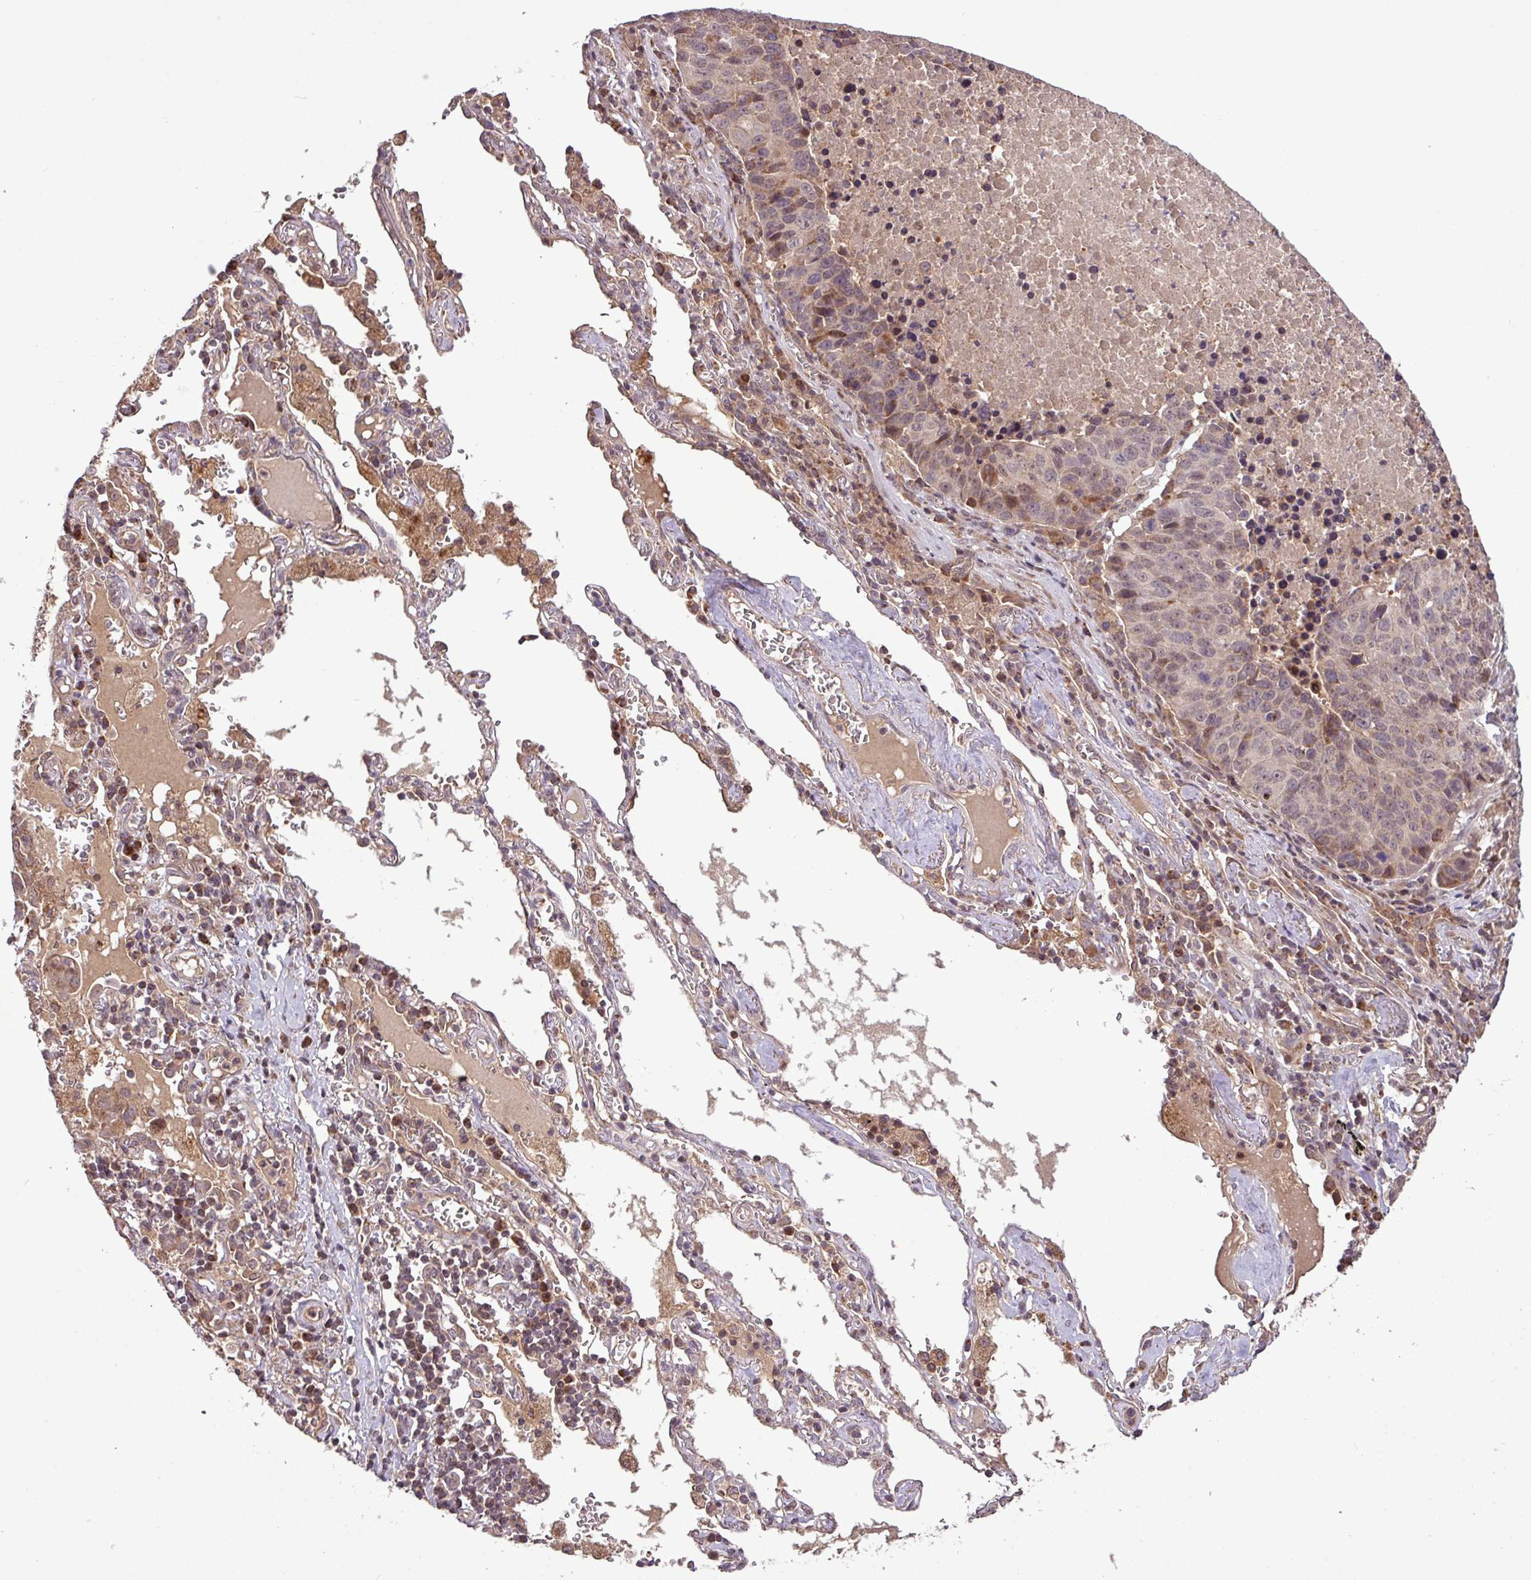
{"staining": {"intensity": "weak", "quantity": "25%-75%", "location": "cytoplasmic/membranous"}, "tissue": "lung cancer", "cell_type": "Tumor cells", "image_type": "cancer", "snomed": [{"axis": "morphology", "description": "Squamous cell carcinoma, NOS"}, {"axis": "topography", "description": "Lung"}], "caption": "Lung cancer (squamous cell carcinoma) stained with a brown dye demonstrates weak cytoplasmic/membranous positive staining in approximately 25%-75% of tumor cells.", "gene": "YPEL3", "patient": {"sex": "female", "age": 66}}